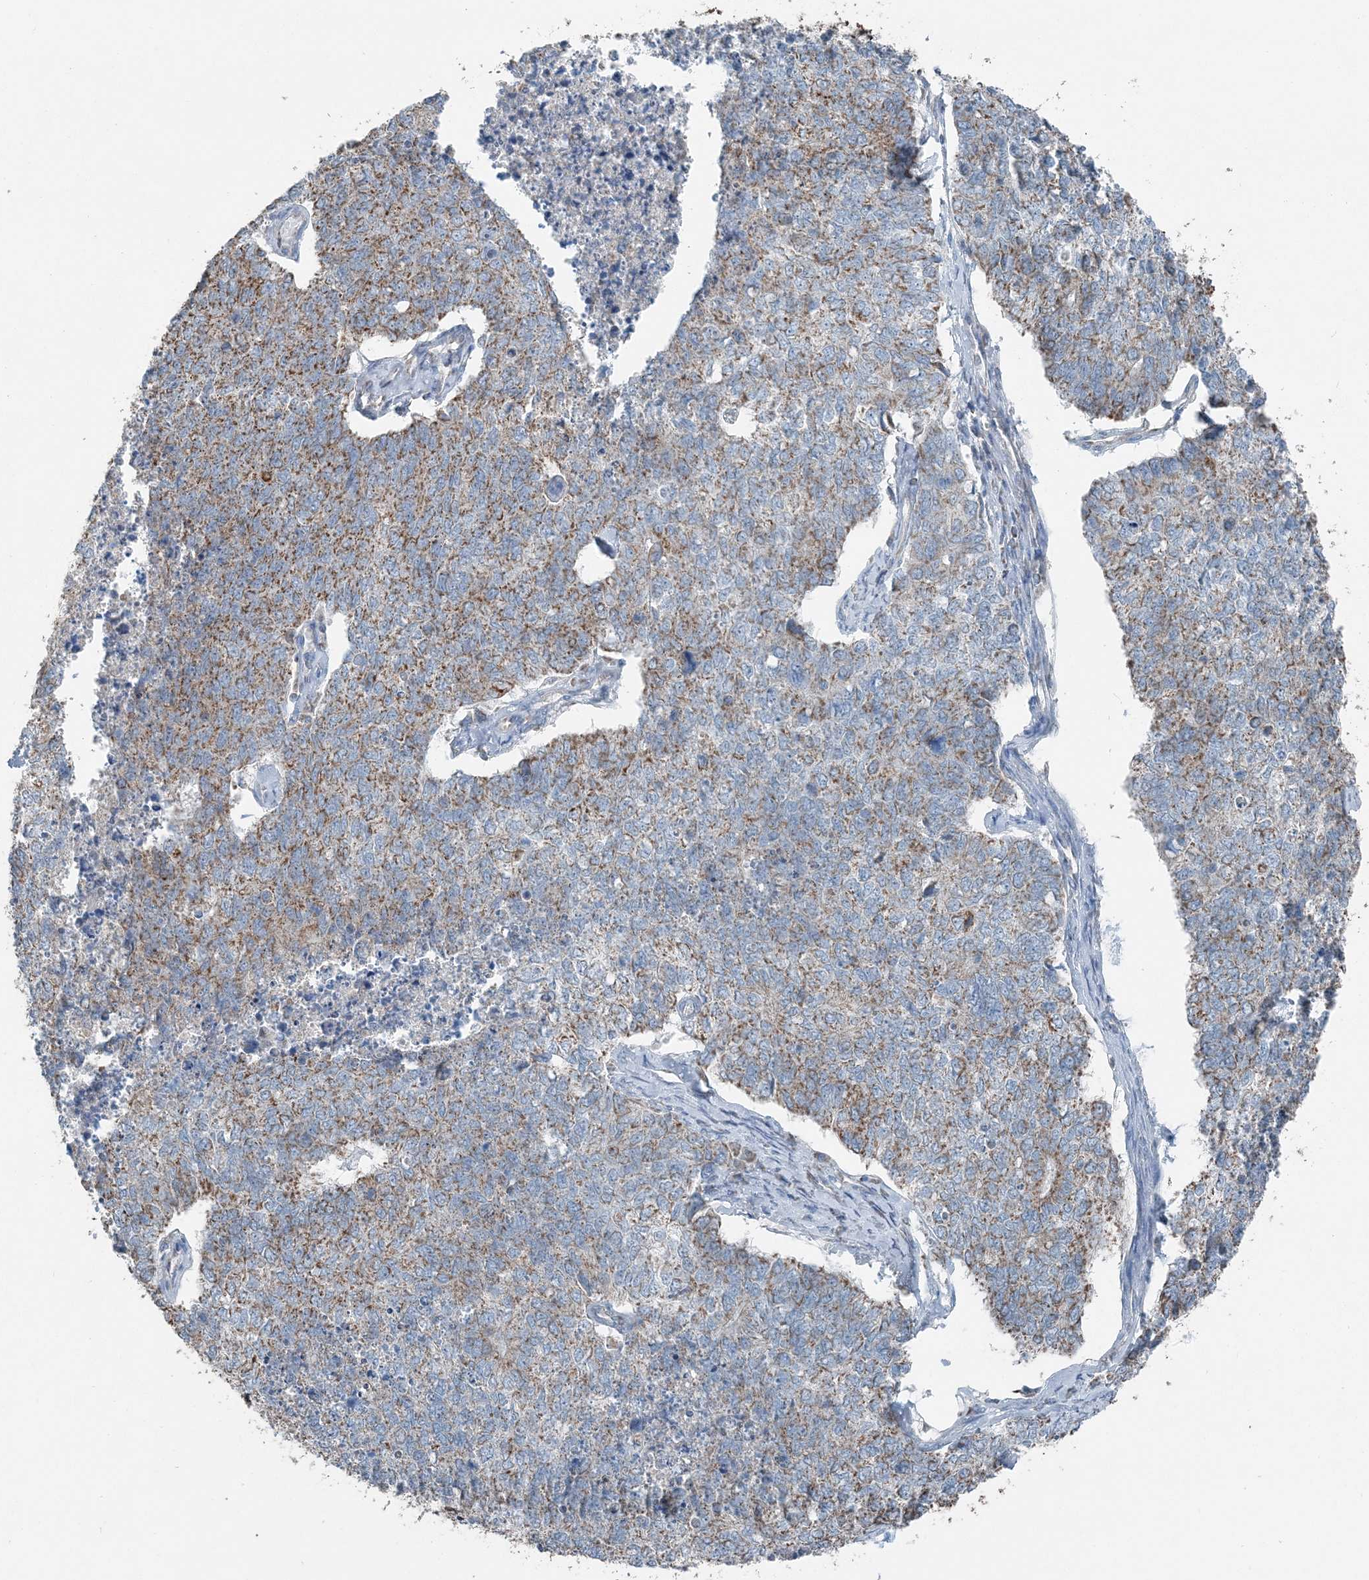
{"staining": {"intensity": "moderate", "quantity": ">75%", "location": "cytoplasmic/membranous"}, "tissue": "cervical cancer", "cell_type": "Tumor cells", "image_type": "cancer", "snomed": [{"axis": "morphology", "description": "Squamous cell carcinoma, NOS"}, {"axis": "topography", "description": "Cervix"}], "caption": "About >75% of tumor cells in squamous cell carcinoma (cervical) demonstrate moderate cytoplasmic/membranous protein staining as visualized by brown immunohistochemical staining.", "gene": "SUCLG1", "patient": {"sex": "female", "age": 63}}